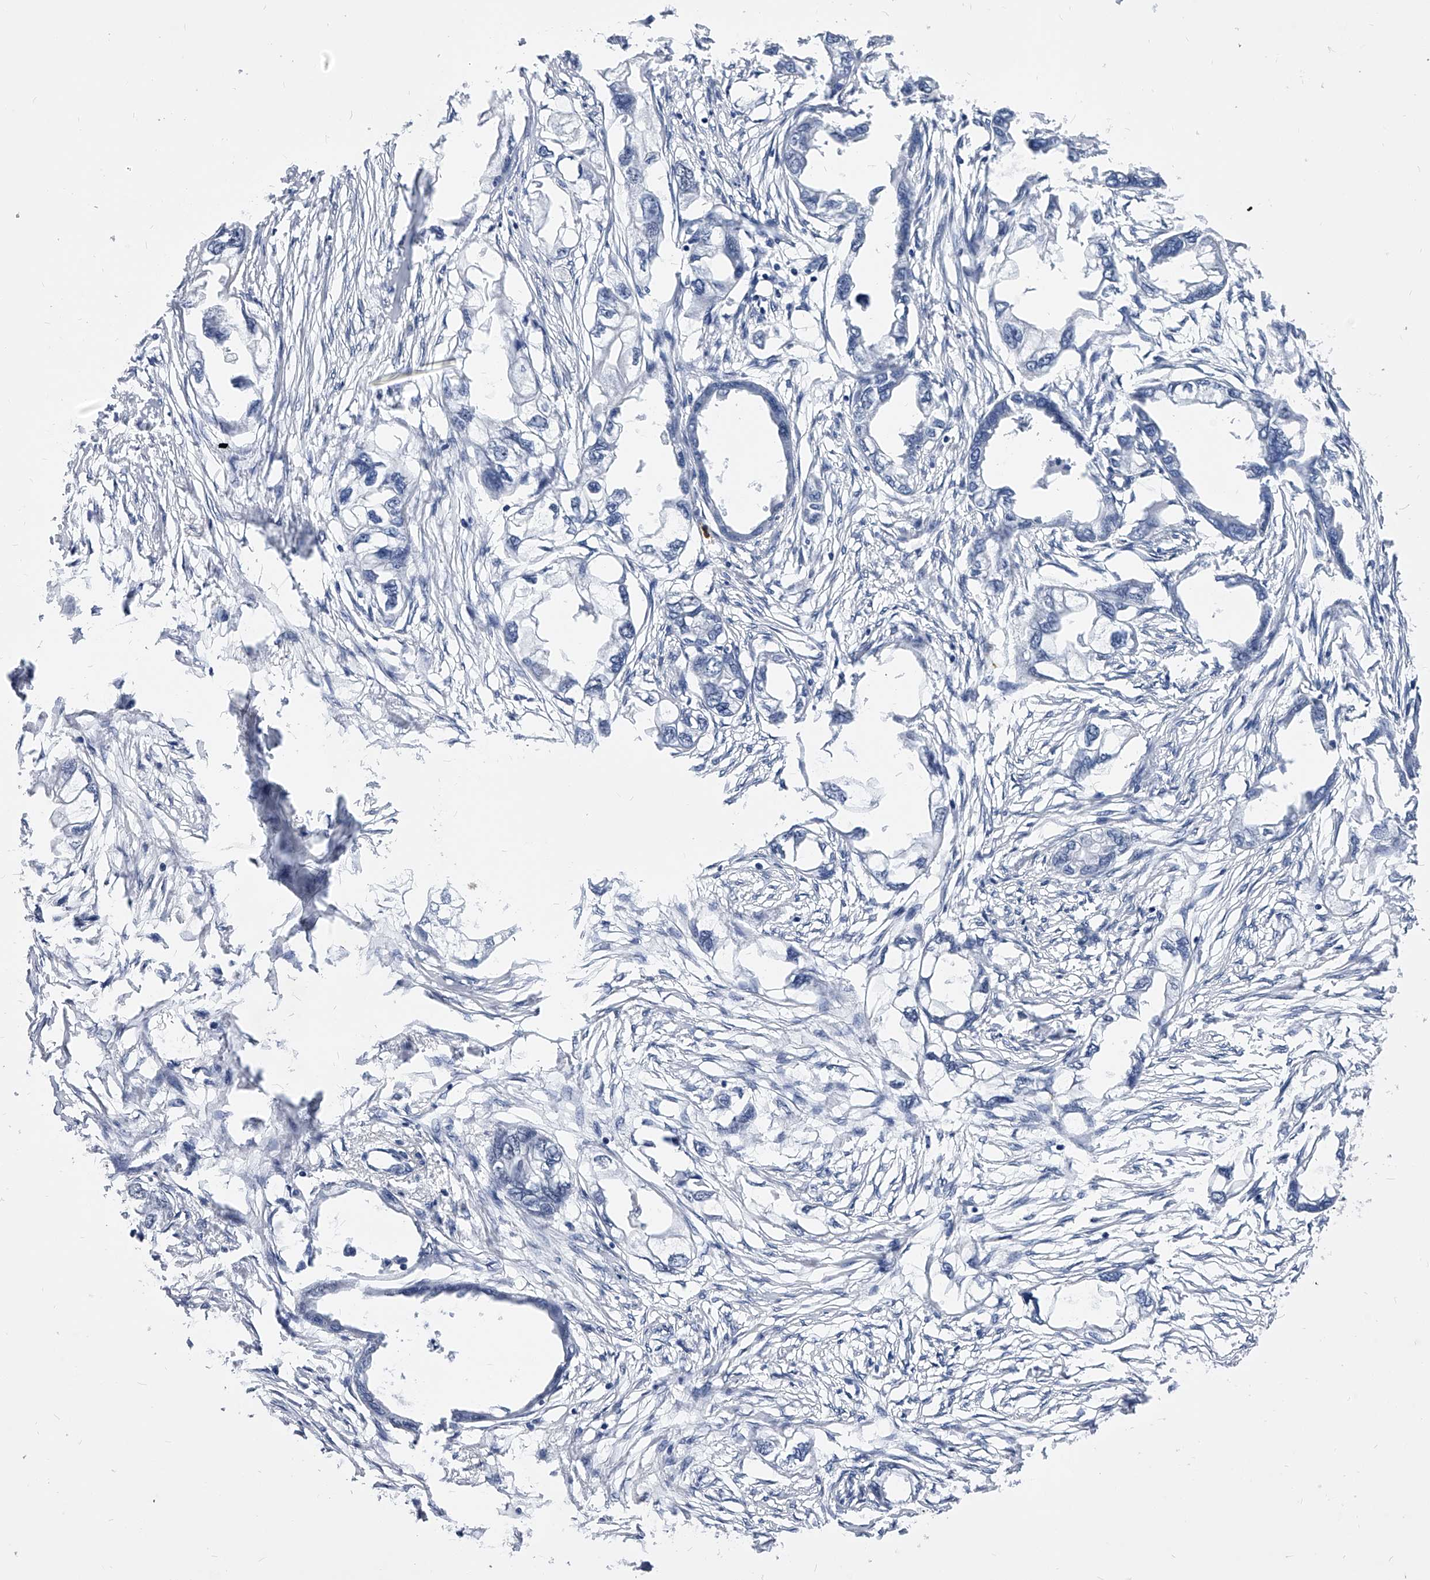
{"staining": {"intensity": "negative", "quantity": "none", "location": "none"}, "tissue": "endometrial cancer", "cell_type": "Tumor cells", "image_type": "cancer", "snomed": [{"axis": "morphology", "description": "Adenocarcinoma, NOS"}, {"axis": "morphology", "description": "Adenocarcinoma, metastatic, NOS"}, {"axis": "topography", "description": "Adipose tissue"}, {"axis": "topography", "description": "Endometrium"}], "caption": "Endometrial adenocarcinoma was stained to show a protein in brown. There is no significant staining in tumor cells.", "gene": "TESK2", "patient": {"sex": "female", "age": 67}}